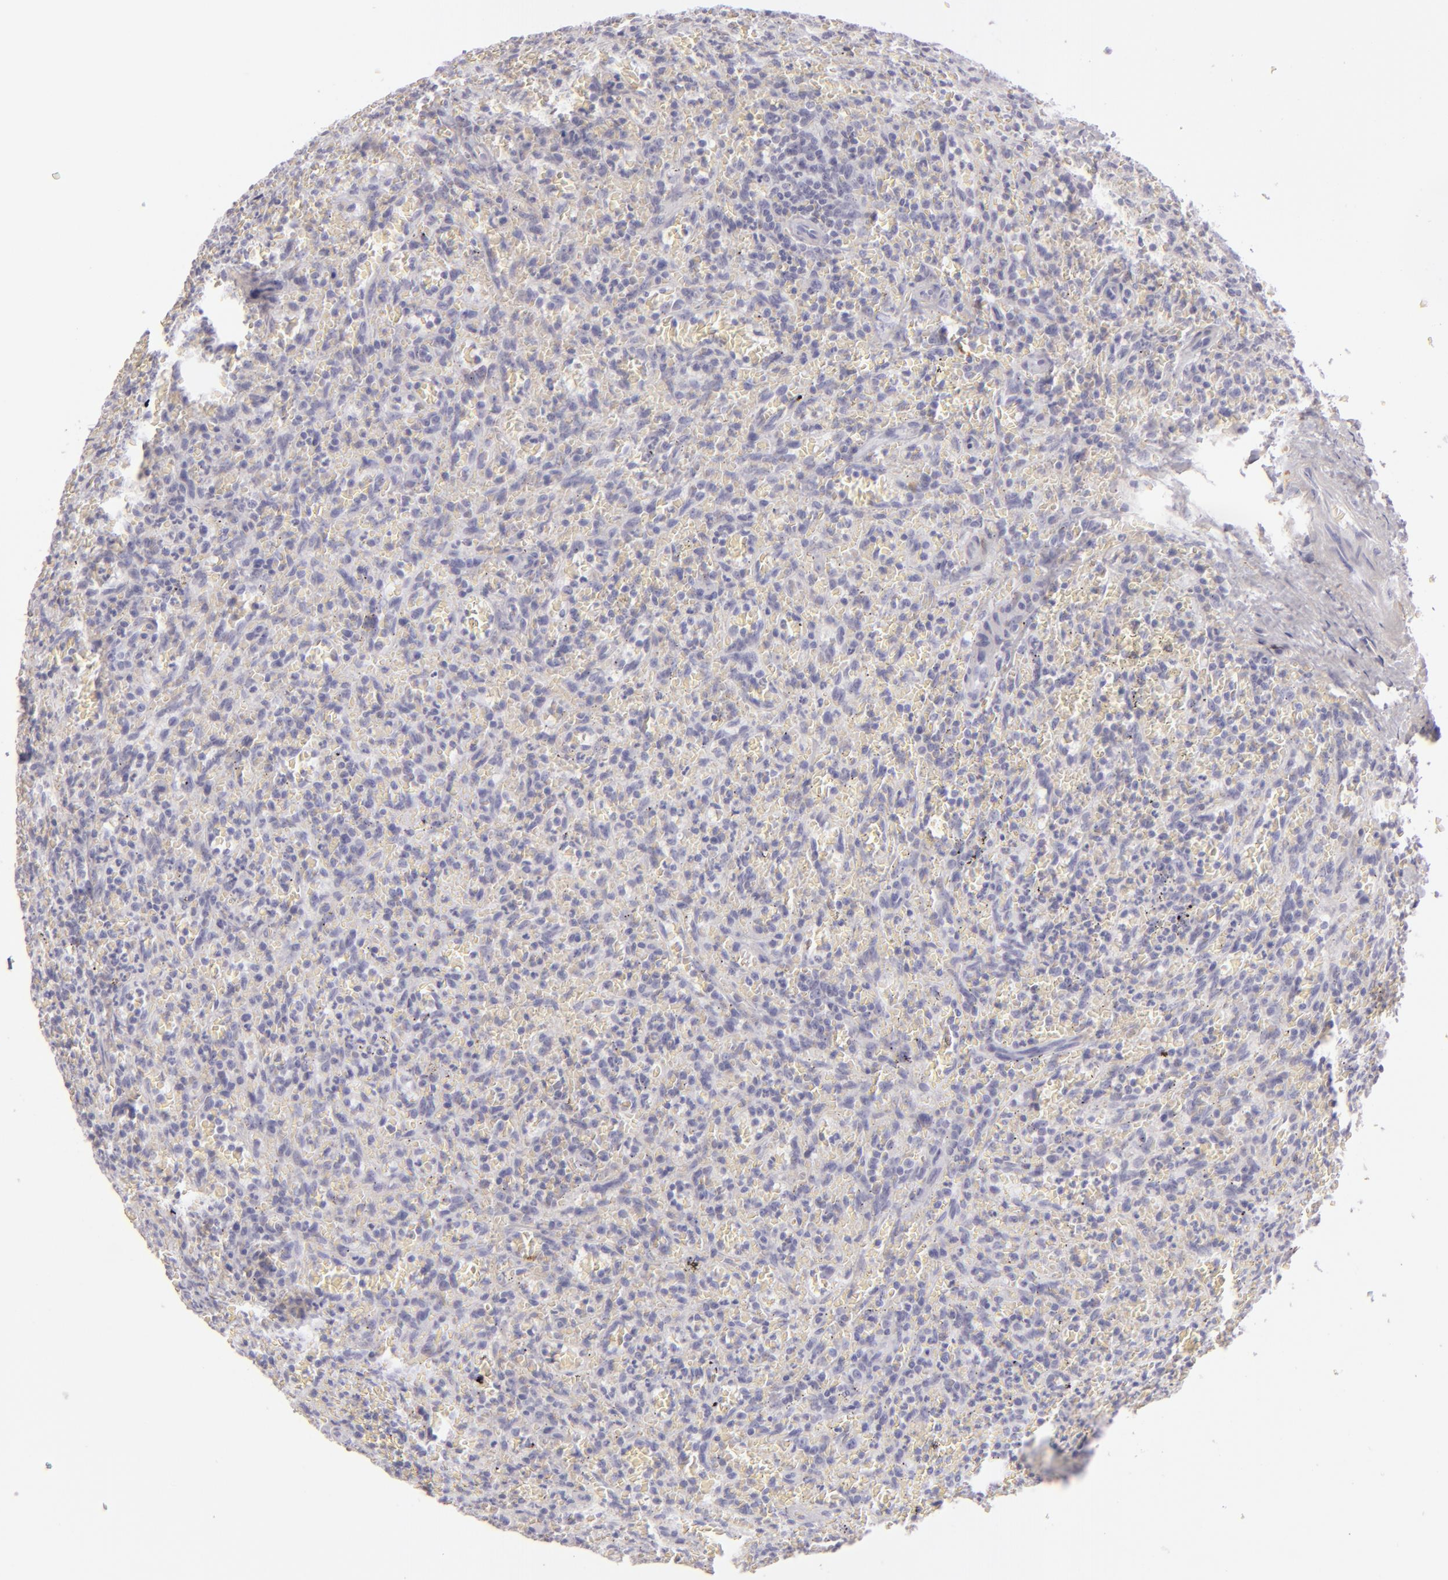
{"staining": {"intensity": "negative", "quantity": "none", "location": "none"}, "tissue": "lymphoma", "cell_type": "Tumor cells", "image_type": "cancer", "snomed": [{"axis": "morphology", "description": "Malignant lymphoma, non-Hodgkin's type, Low grade"}, {"axis": "topography", "description": "Spleen"}], "caption": "Human lymphoma stained for a protein using immunohistochemistry (IHC) shows no staining in tumor cells.", "gene": "F13A1", "patient": {"sex": "female", "age": 64}}